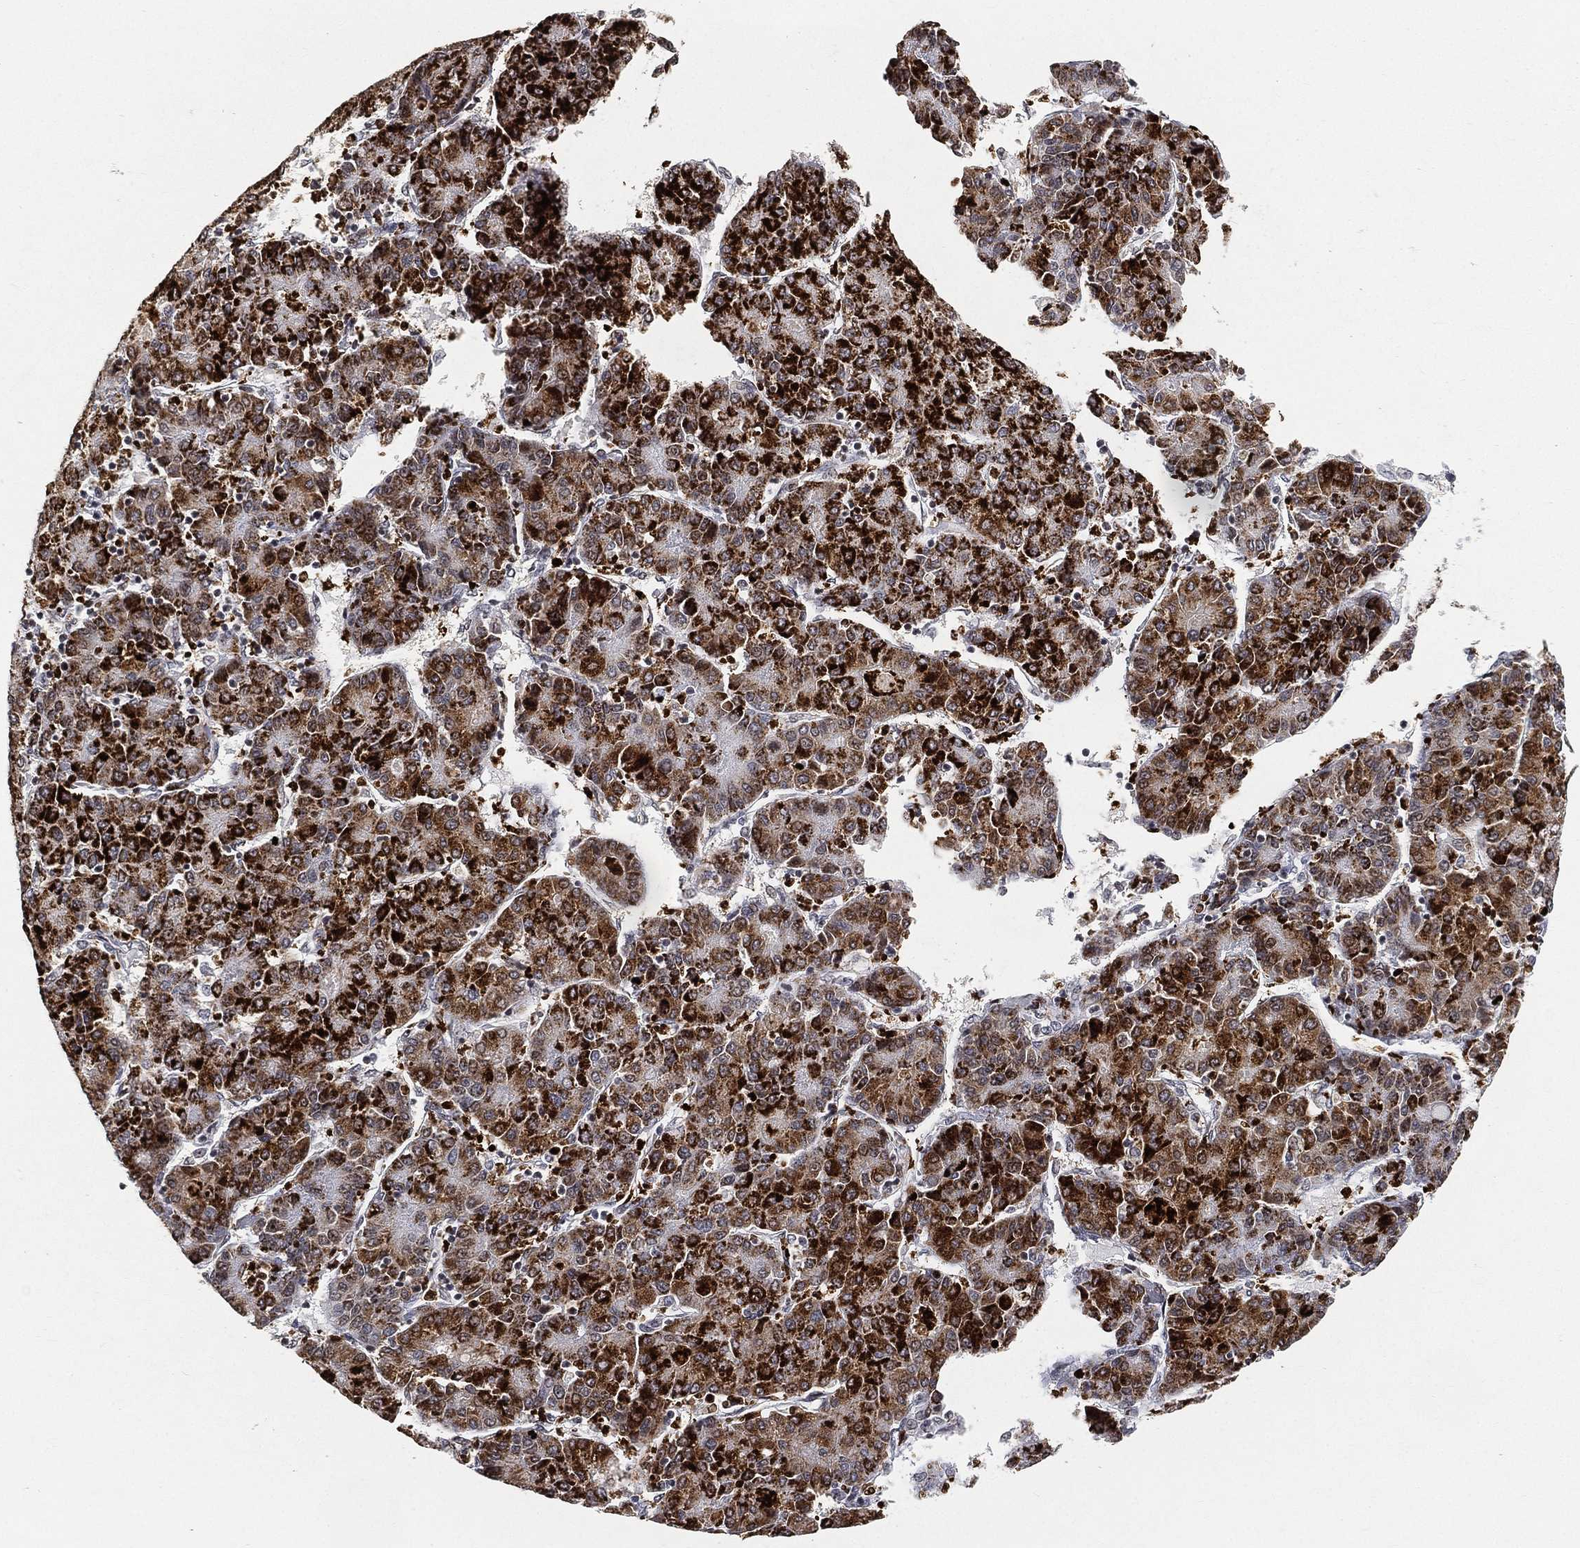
{"staining": {"intensity": "strong", "quantity": ">75%", "location": "cytoplasmic/membranous"}, "tissue": "liver cancer", "cell_type": "Tumor cells", "image_type": "cancer", "snomed": [{"axis": "morphology", "description": "Carcinoma, Hepatocellular, NOS"}, {"axis": "topography", "description": "Liver"}], "caption": "Brown immunohistochemical staining in liver hepatocellular carcinoma demonstrates strong cytoplasmic/membranous positivity in about >75% of tumor cells. (Brightfield microscopy of DAB IHC at high magnification).", "gene": "ARG1", "patient": {"sex": "male", "age": 65}}